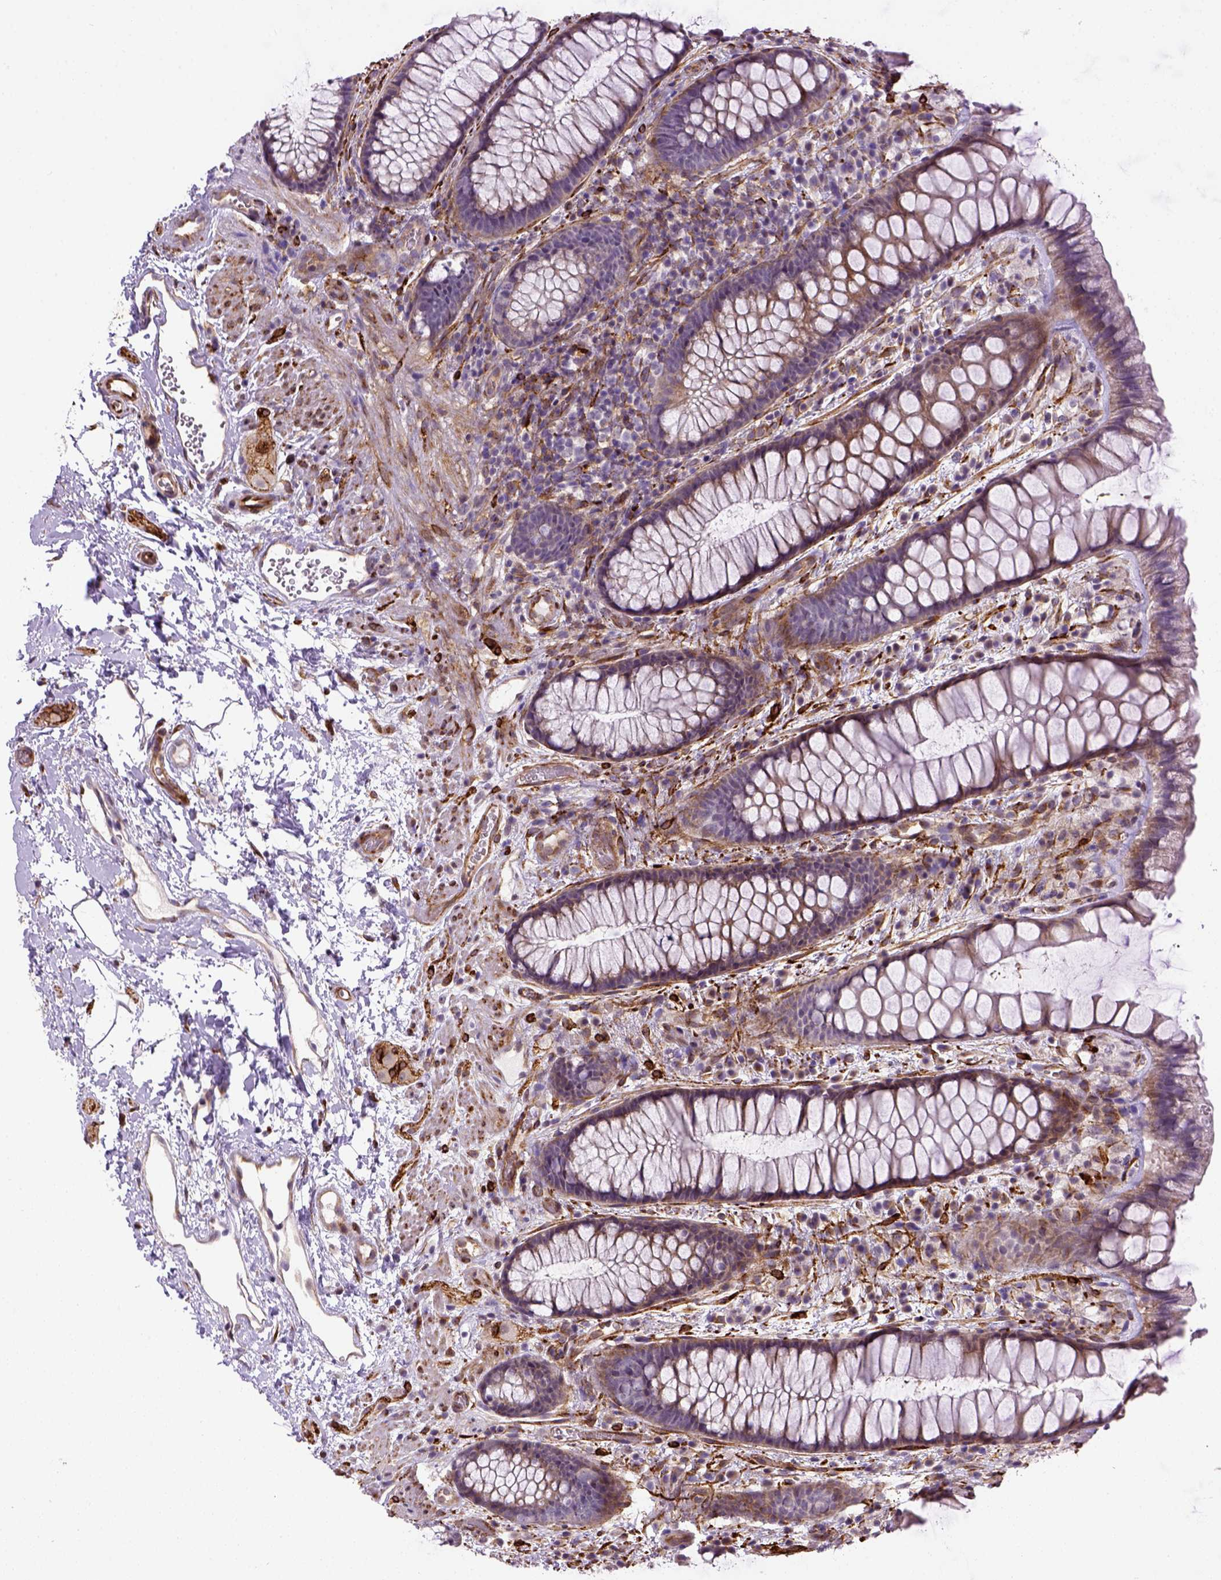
{"staining": {"intensity": "moderate", "quantity": ">75%", "location": "cytoplasmic/membranous"}, "tissue": "rectum", "cell_type": "Glandular cells", "image_type": "normal", "snomed": [{"axis": "morphology", "description": "Normal tissue, NOS"}, {"axis": "topography", "description": "Rectum"}], "caption": "A photomicrograph of human rectum stained for a protein displays moderate cytoplasmic/membranous brown staining in glandular cells. Nuclei are stained in blue.", "gene": "KAZN", "patient": {"sex": "female", "age": 62}}